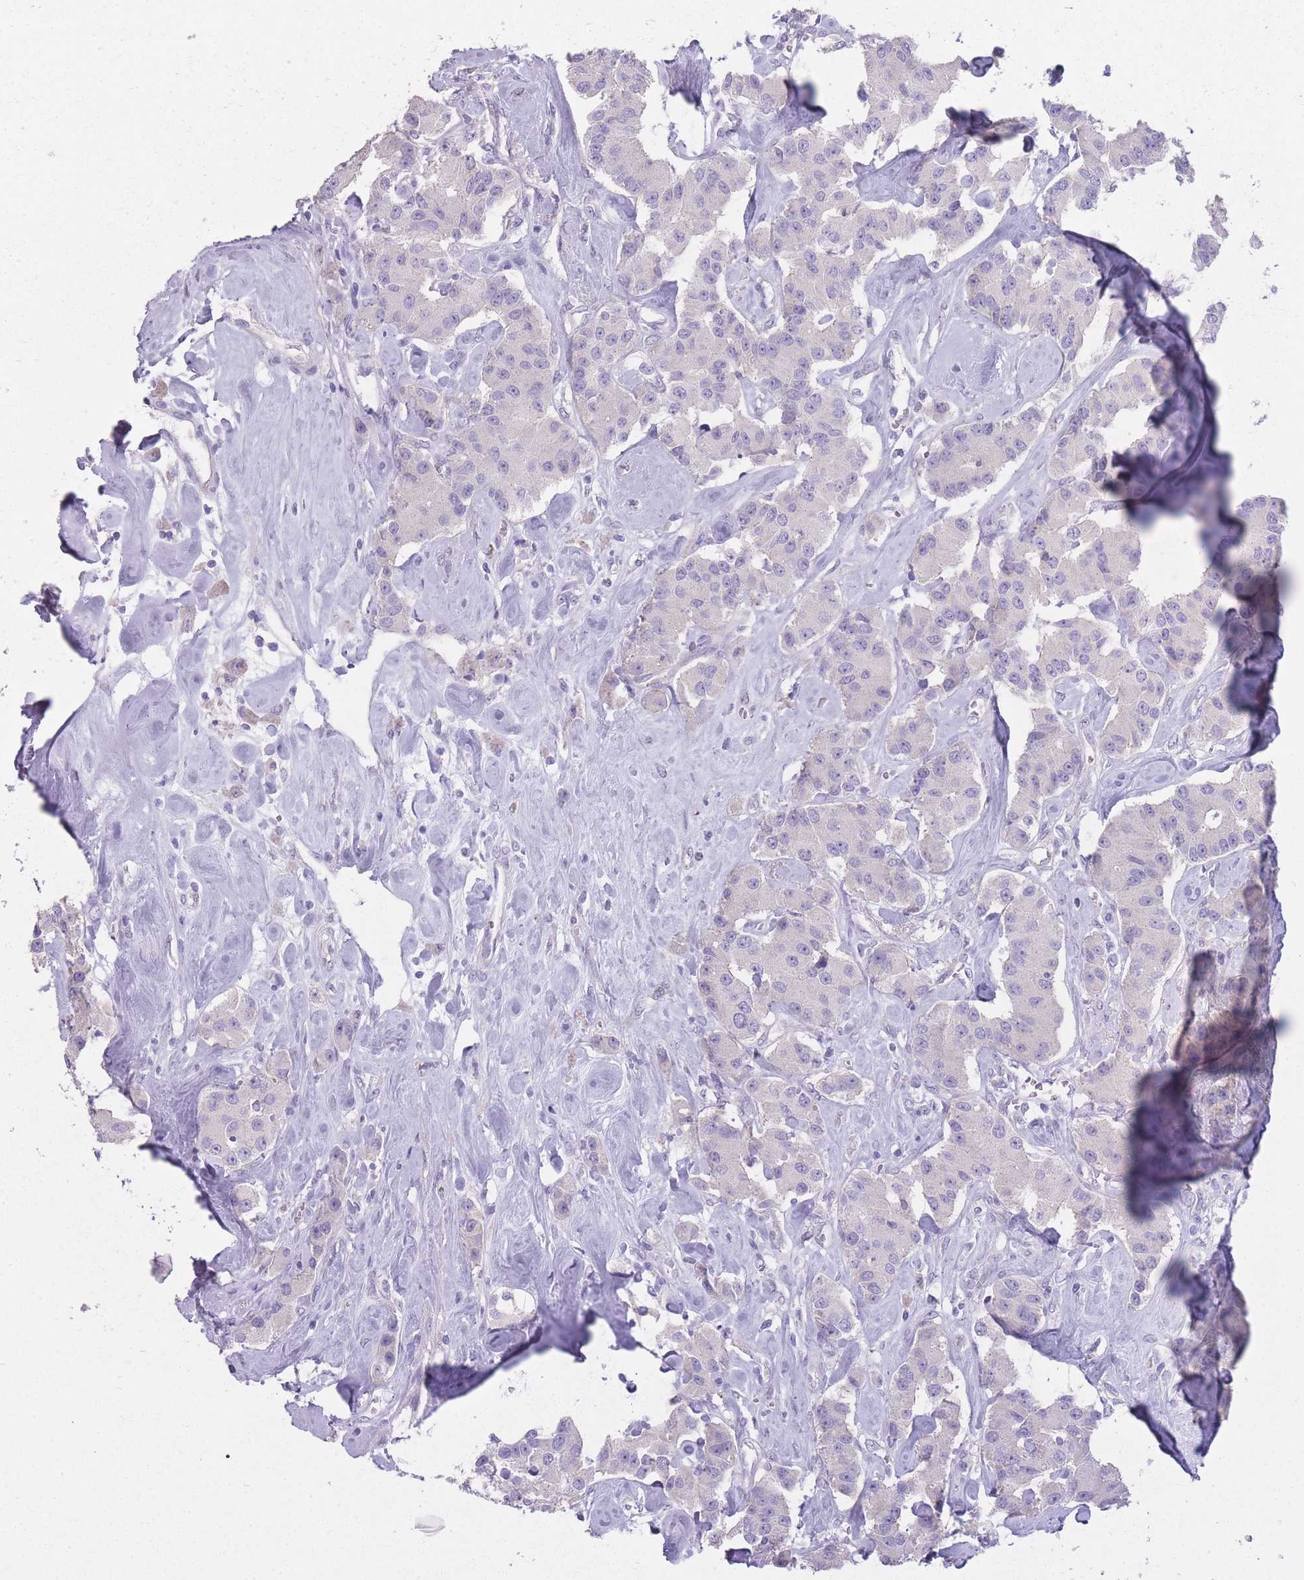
{"staining": {"intensity": "negative", "quantity": "none", "location": "none"}, "tissue": "carcinoid", "cell_type": "Tumor cells", "image_type": "cancer", "snomed": [{"axis": "morphology", "description": "Carcinoid, malignant, NOS"}, {"axis": "topography", "description": "Pancreas"}], "caption": "Protein analysis of carcinoid displays no significant positivity in tumor cells.", "gene": "DCANP1", "patient": {"sex": "male", "age": 41}}